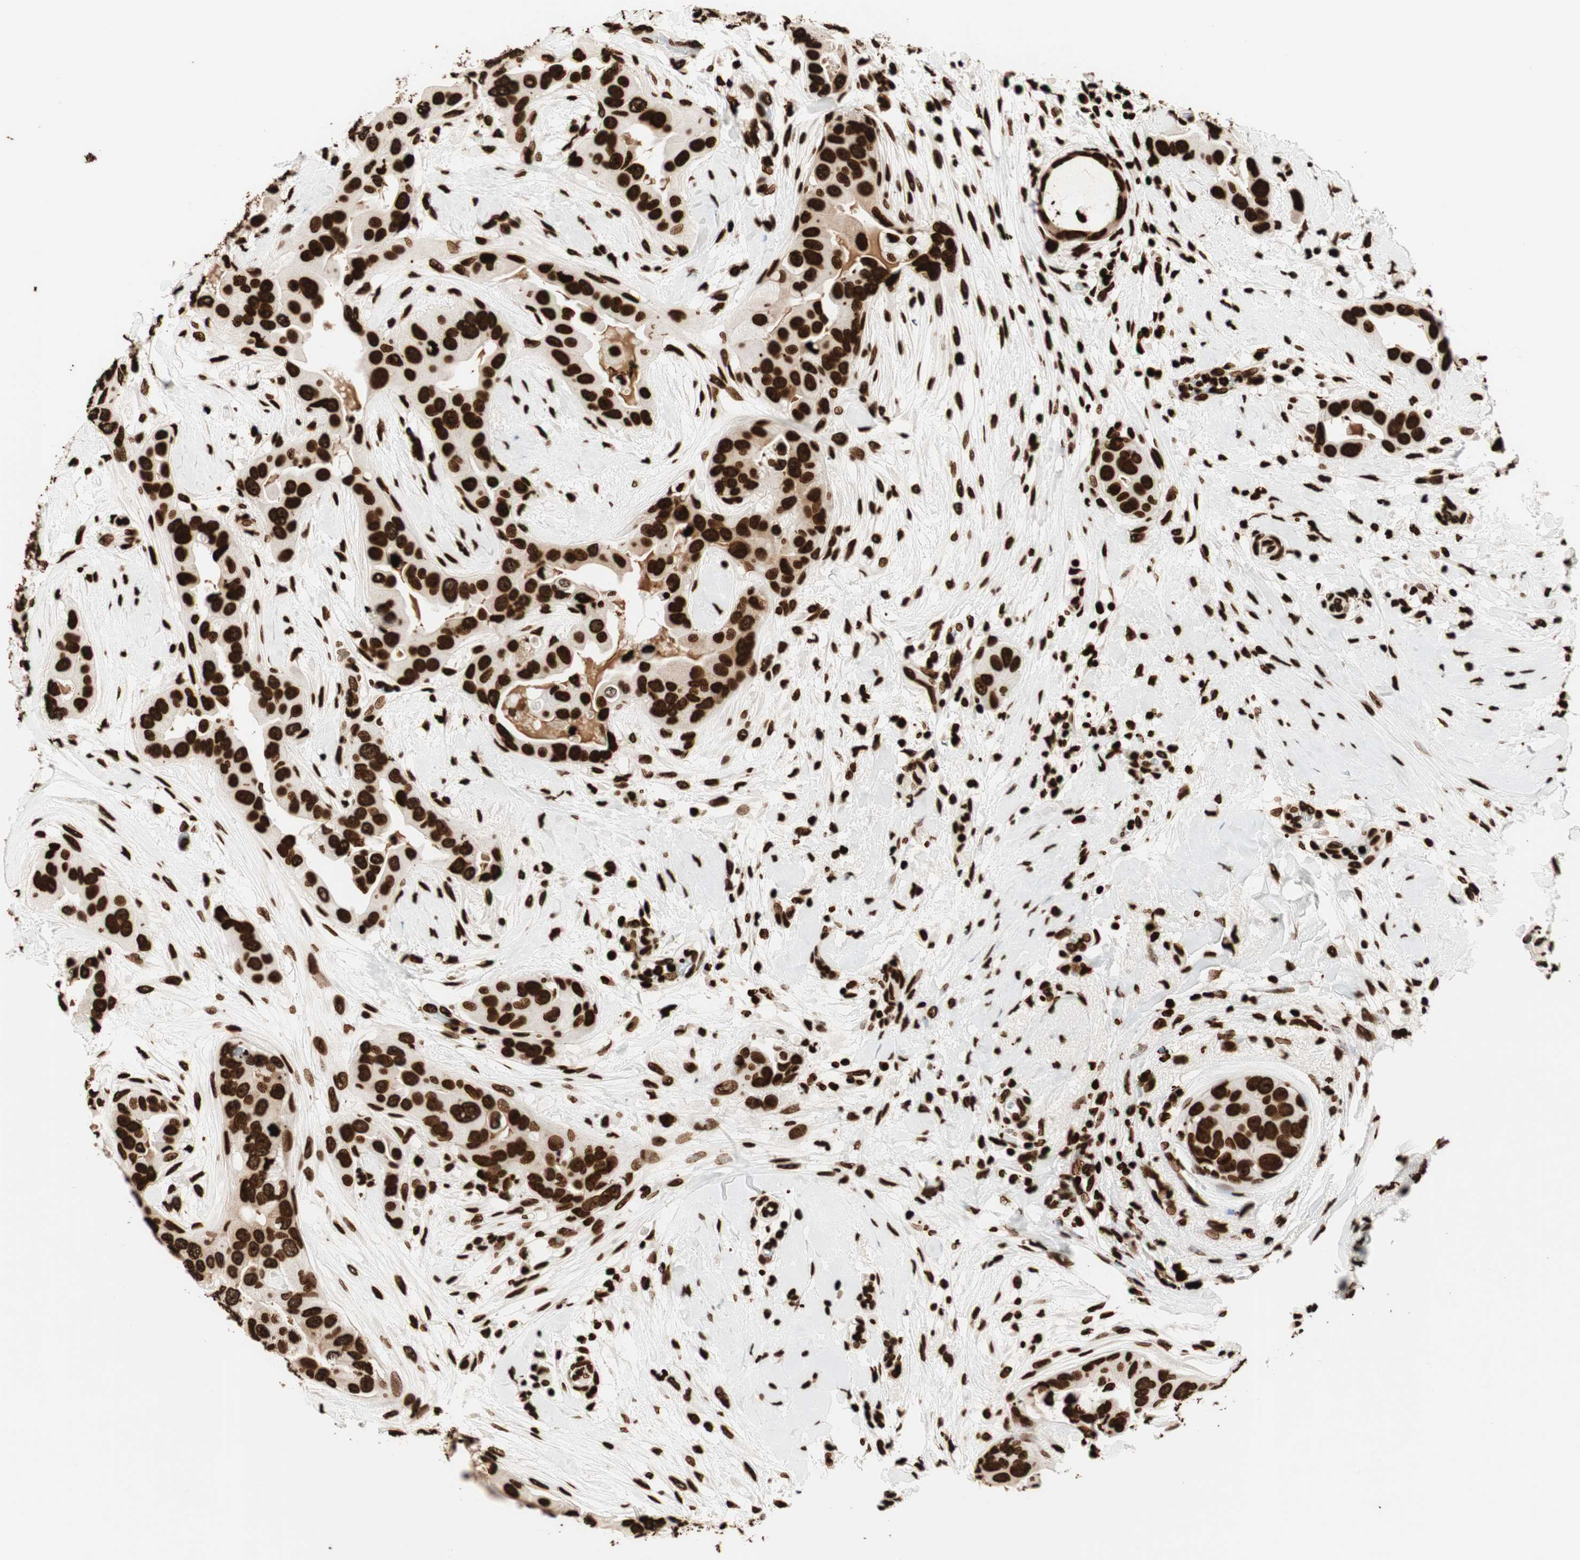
{"staining": {"intensity": "strong", "quantity": ">75%", "location": "cytoplasmic/membranous"}, "tissue": "breast cancer", "cell_type": "Tumor cells", "image_type": "cancer", "snomed": [{"axis": "morphology", "description": "Duct carcinoma"}, {"axis": "topography", "description": "Breast"}], "caption": "Tumor cells reveal strong cytoplasmic/membranous positivity in approximately >75% of cells in breast intraductal carcinoma.", "gene": "GLI2", "patient": {"sex": "female", "age": 40}}